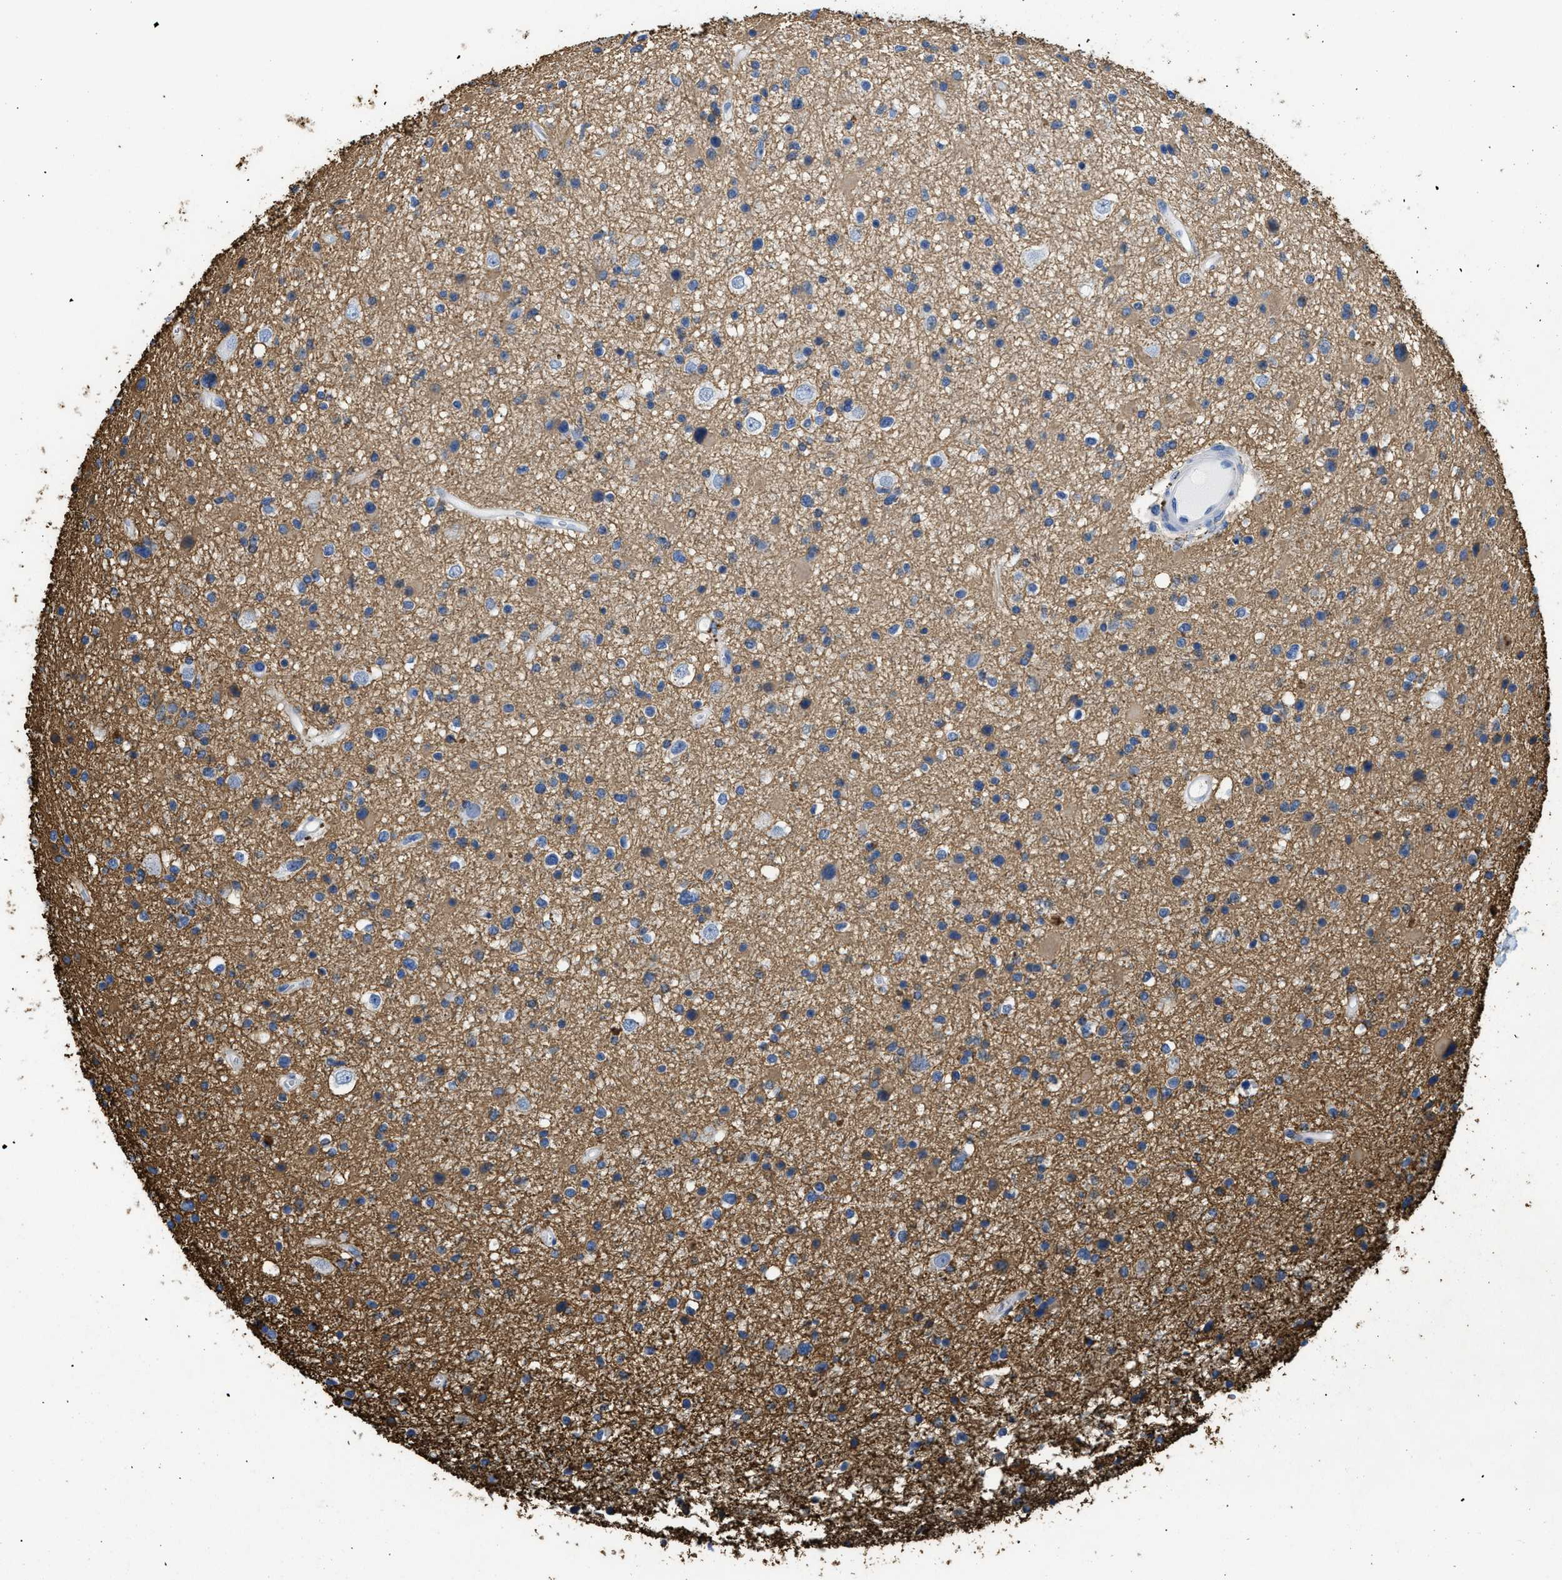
{"staining": {"intensity": "moderate", "quantity": "<25%", "location": "cytoplasmic/membranous"}, "tissue": "glioma", "cell_type": "Tumor cells", "image_type": "cancer", "snomed": [{"axis": "morphology", "description": "Glioma, malignant, High grade"}, {"axis": "topography", "description": "Brain"}], "caption": "The micrograph displays a brown stain indicating the presence of a protein in the cytoplasmic/membranous of tumor cells in malignant high-grade glioma. The staining was performed using DAB (3,3'-diaminobenzidine), with brown indicating positive protein expression. Nuclei are stained blue with hematoxylin.", "gene": "DLC1", "patient": {"sex": "male", "age": 33}}